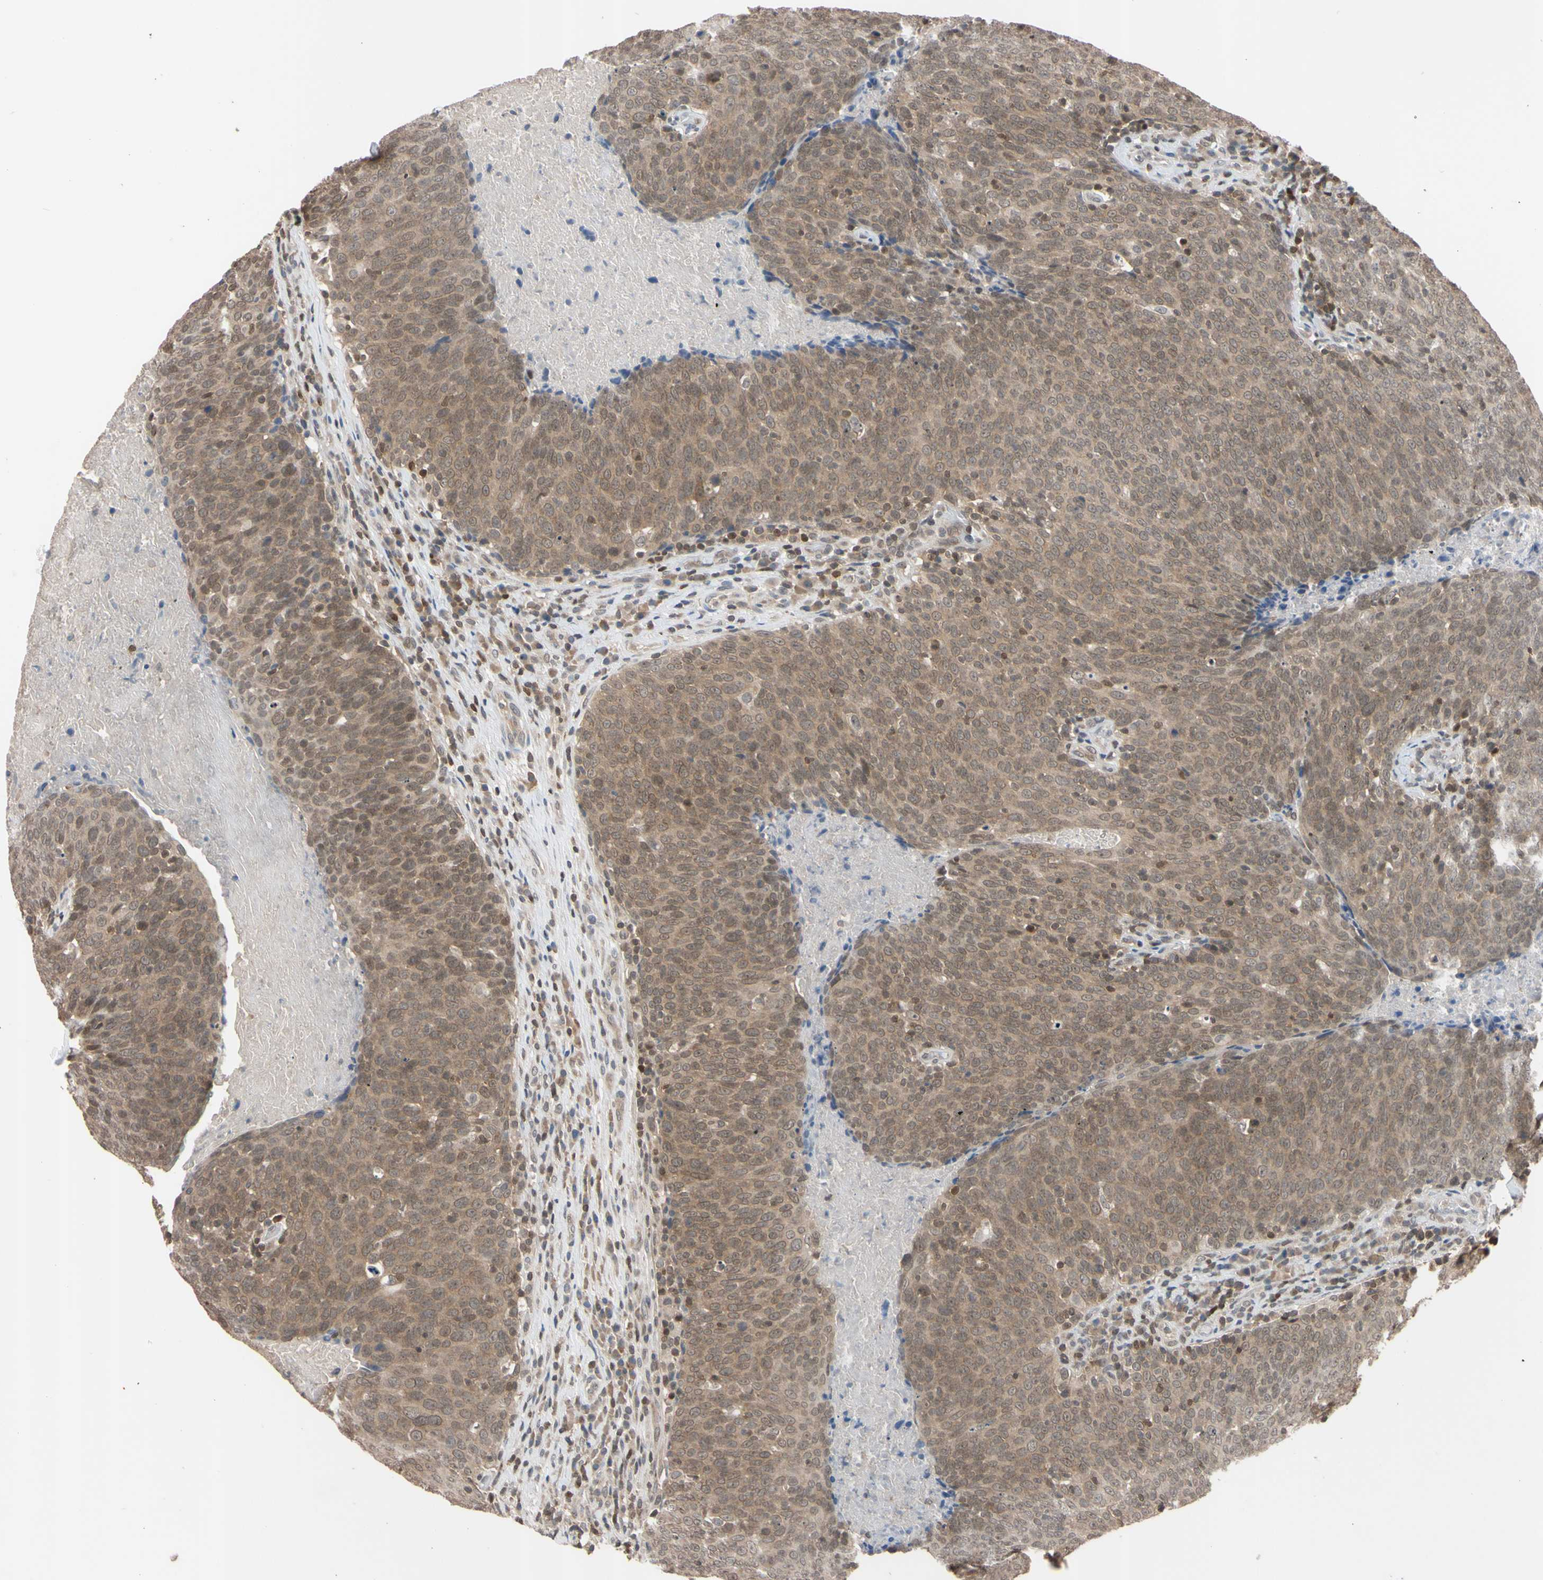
{"staining": {"intensity": "weak", "quantity": ">75%", "location": "cytoplasmic/membranous"}, "tissue": "head and neck cancer", "cell_type": "Tumor cells", "image_type": "cancer", "snomed": [{"axis": "morphology", "description": "Squamous cell carcinoma, NOS"}, {"axis": "morphology", "description": "Squamous cell carcinoma, metastatic, NOS"}, {"axis": "topography", "description": "Lymph node"}, {"axis": "topography", "description": "Head-Neck"}], "caption": "Immunohistochemistry (IHC) of head and neck cancer (squamous cell carcinoma) shows low levels of weak cytoplasmic/membranous positivity in about >75% of tumor cells.", "gene": "UBE2I", "patient": {"sex": "male", "age": 62}}